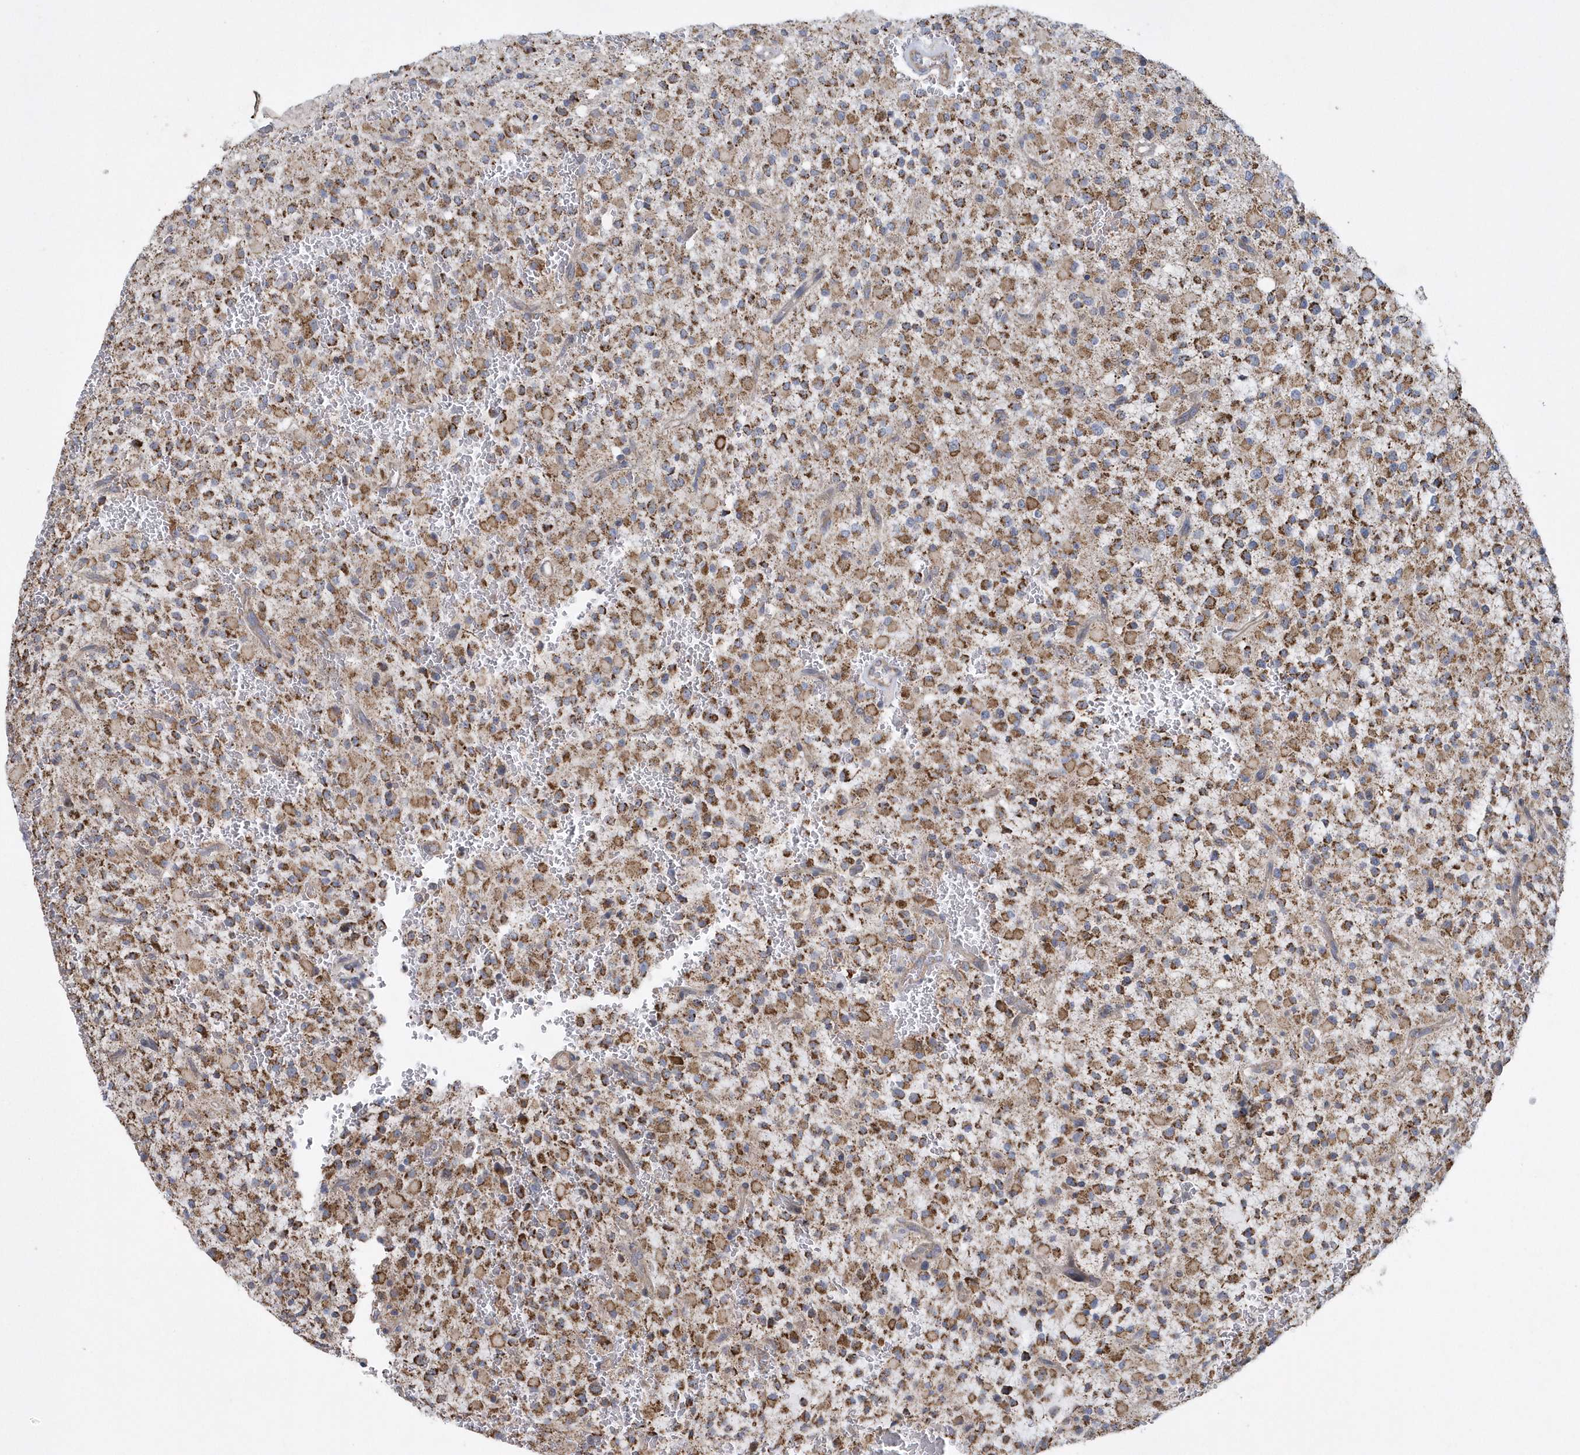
{"staining": {"intensity": "strong", "quantity": ">75%", "location": "cytoplasmic/membranous"}, "tissue": "glioma", "cell_type": "Tumor cells", "image_type": "cancer", "snomed": [{"axis": "morphology", "description": "Glioma, malignant, High grade"}, {"axis": "topography", "description": "Brain"}], "caption": "Protein positivity by immunohistochemistry (IHC) demonstrates strong cytoplasmic/membranous staining in about >75% of tumor cells in glioma.", "gene": "SLX9", "patient": {"sex": "male", "age": 34}}